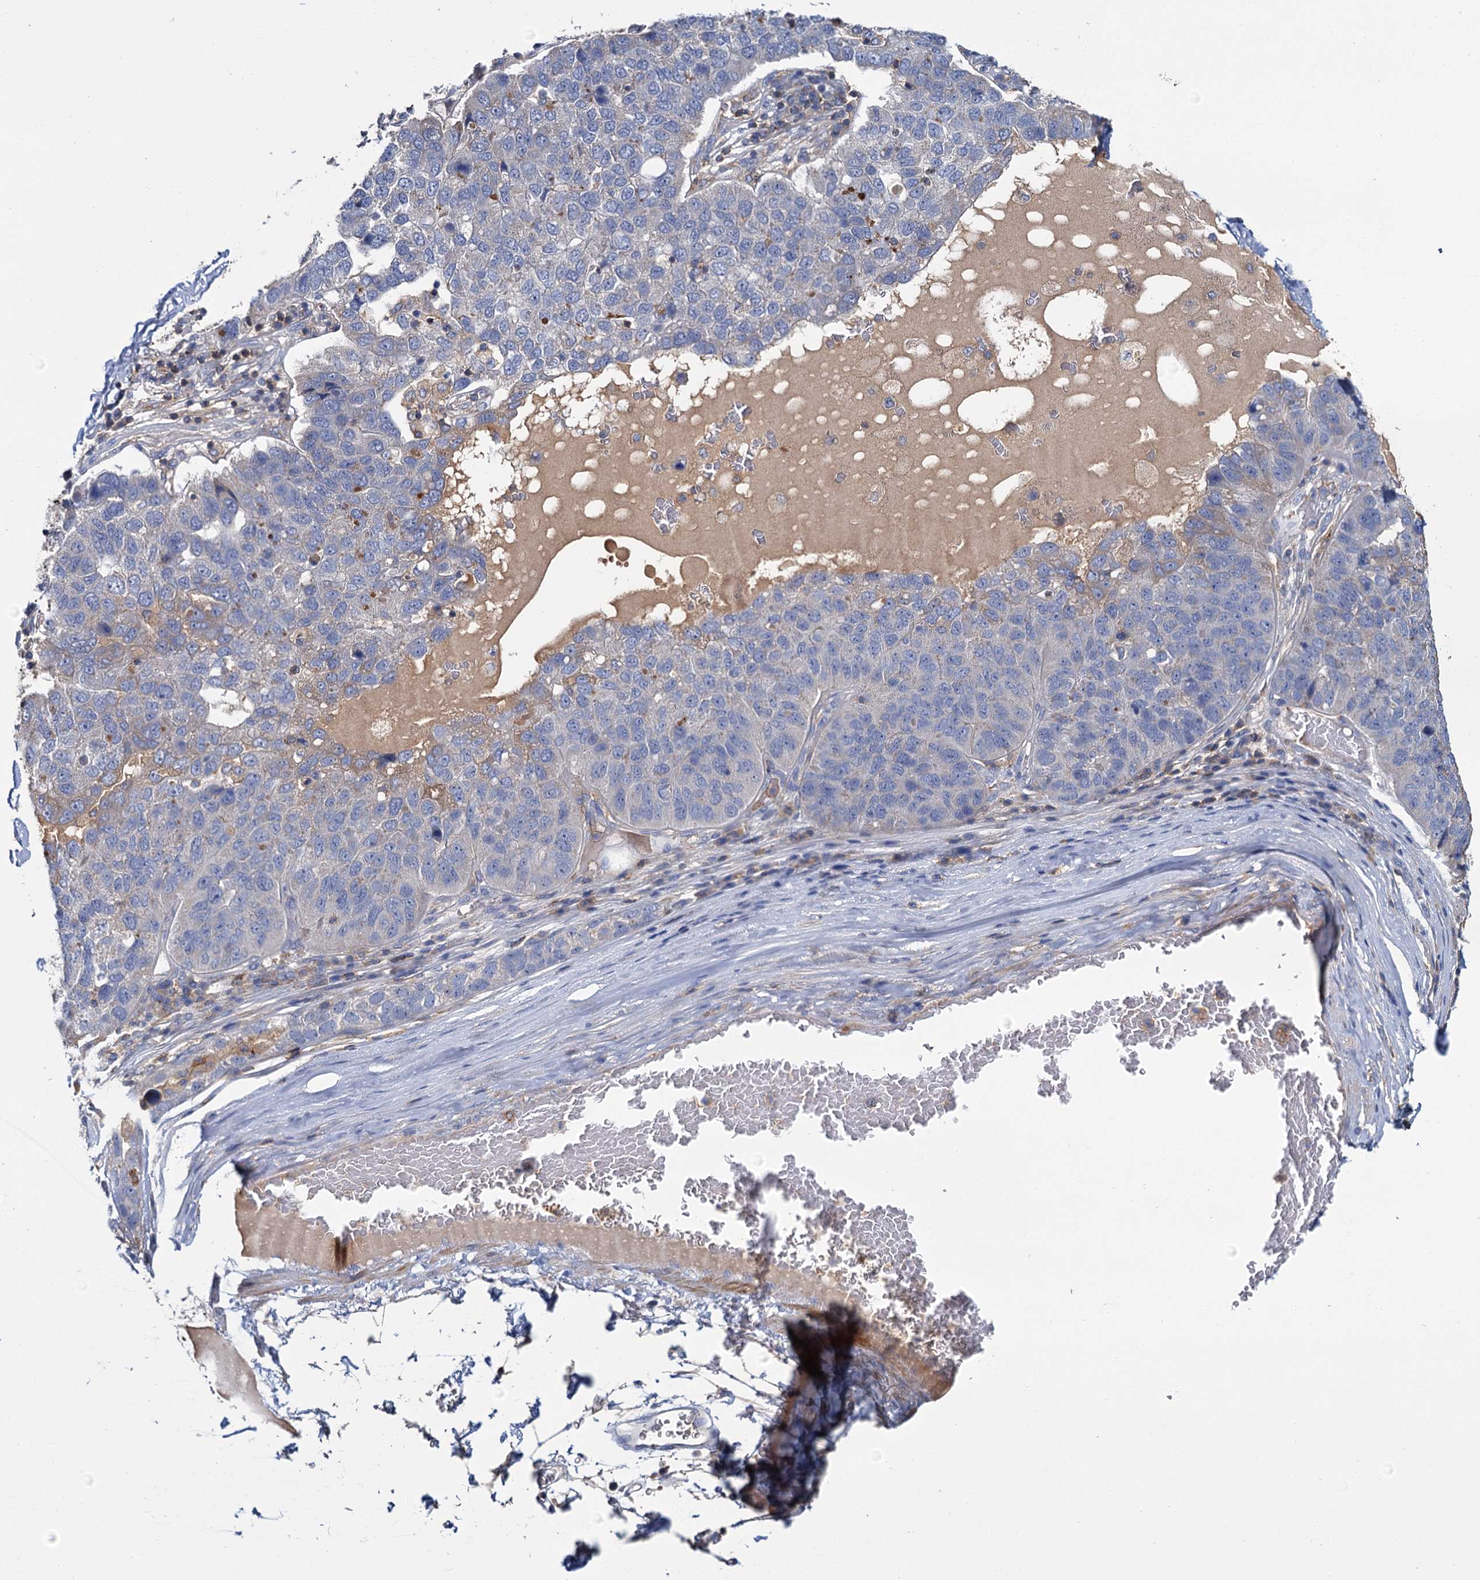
{"staining": {"intensity": "negative", "quantity": "none", "location": "none"}, "tissue": "pancreatic cancer", "cell_type": "Tumor cells", "image_type": "cancer", "snomed": [{"axis": "morphology", "description": "Adenocarcinoma, NOS"}, {"axis": "topography", "description": "Pancreas"}], "caption": "Immunohistochemical staining of adenocarcinoma (pancreatic) demonstrates no significant expression in tumor cells.", "gene": "FGFR2", "patient": {"sex": "female", "age": 61}}